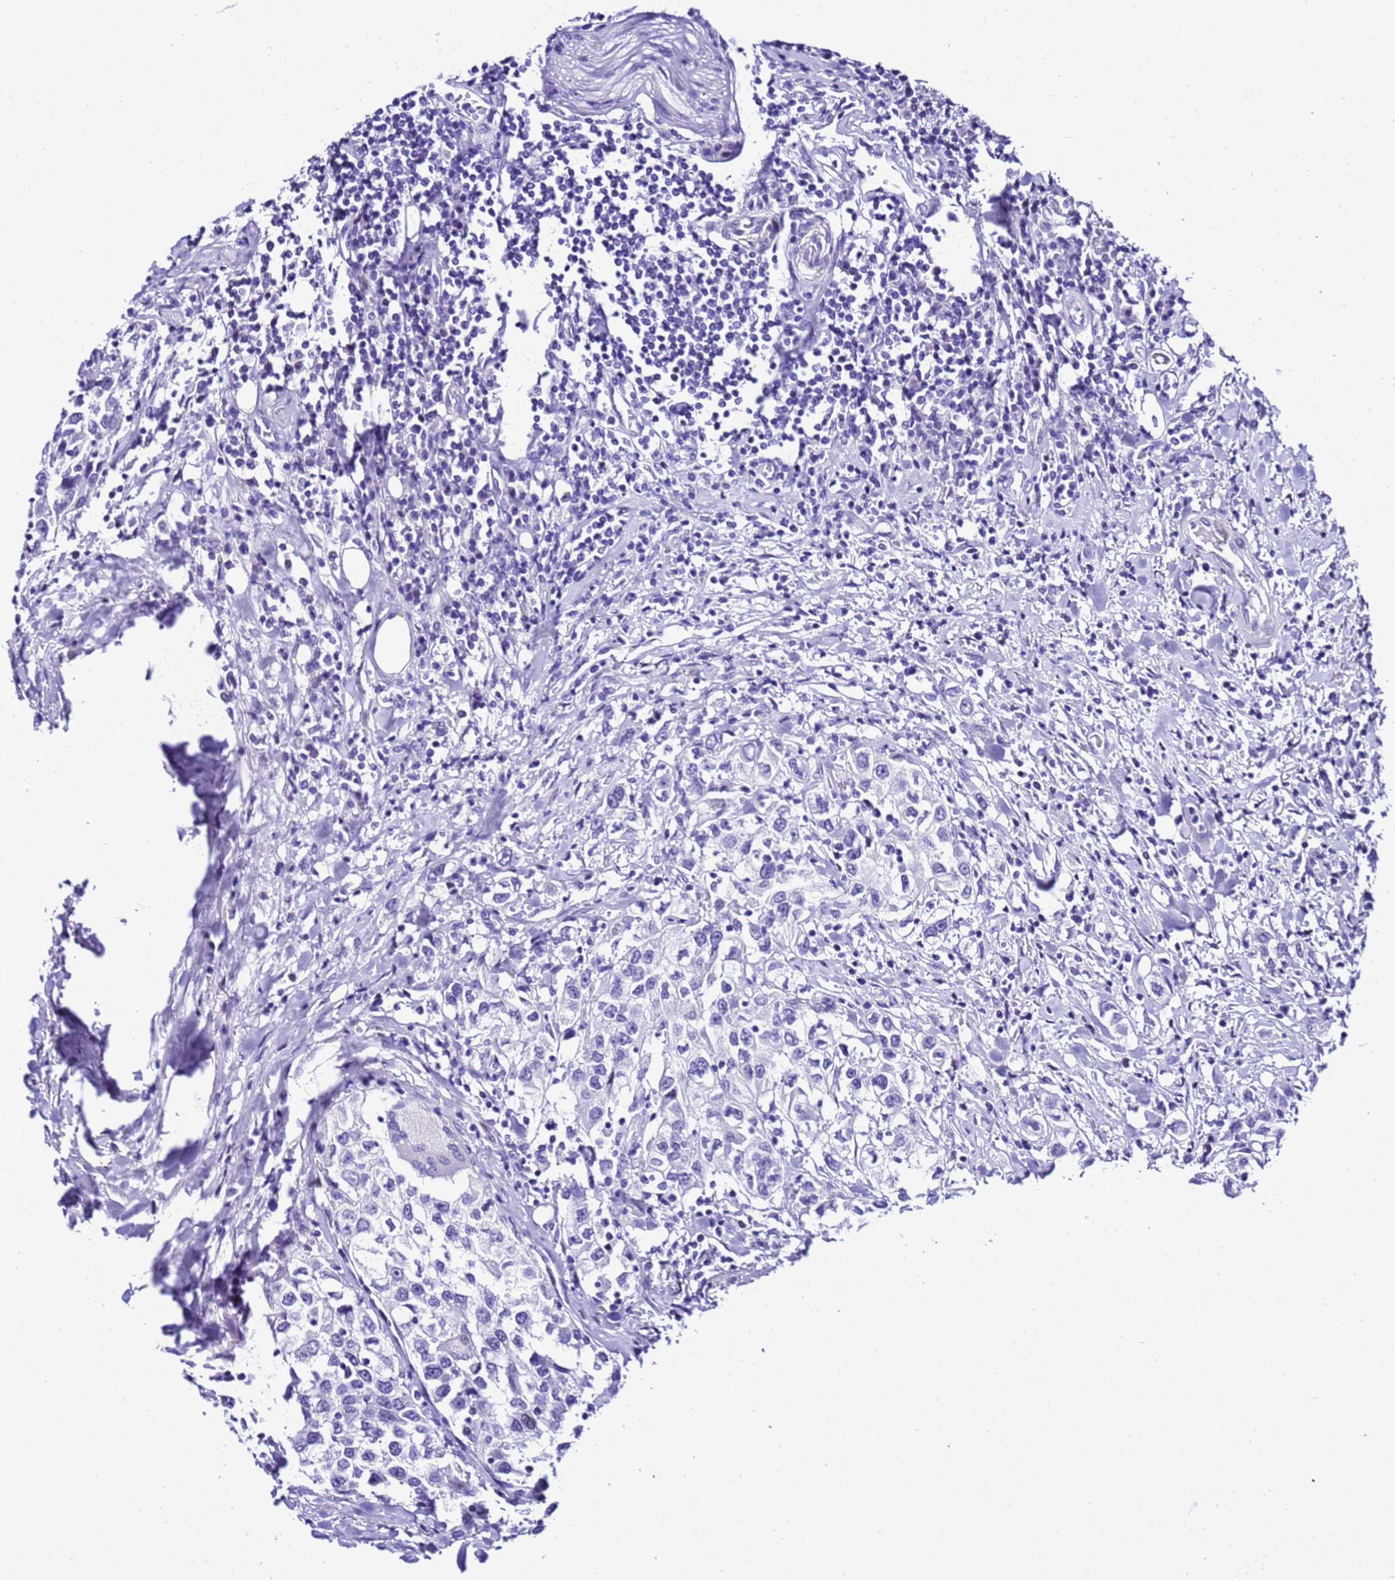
{"staining": {"intensity": "negative", "quantity": "none", "location": "none"}, "tissue": "urothelial cancer", "cell_type": "Tumor cells", "image_type": "cancer", "snomed": [{"axis": "morphology", "description": "Urothelial carcinoma, High grade"}, {"axis": "topography", "description": "Urinary bladder"}], "caption": "Tumor cells show no significant protein staining in urothelial cancer.", "gene": "ZNF417", "patient": {"sex": "female", "age": 80}}